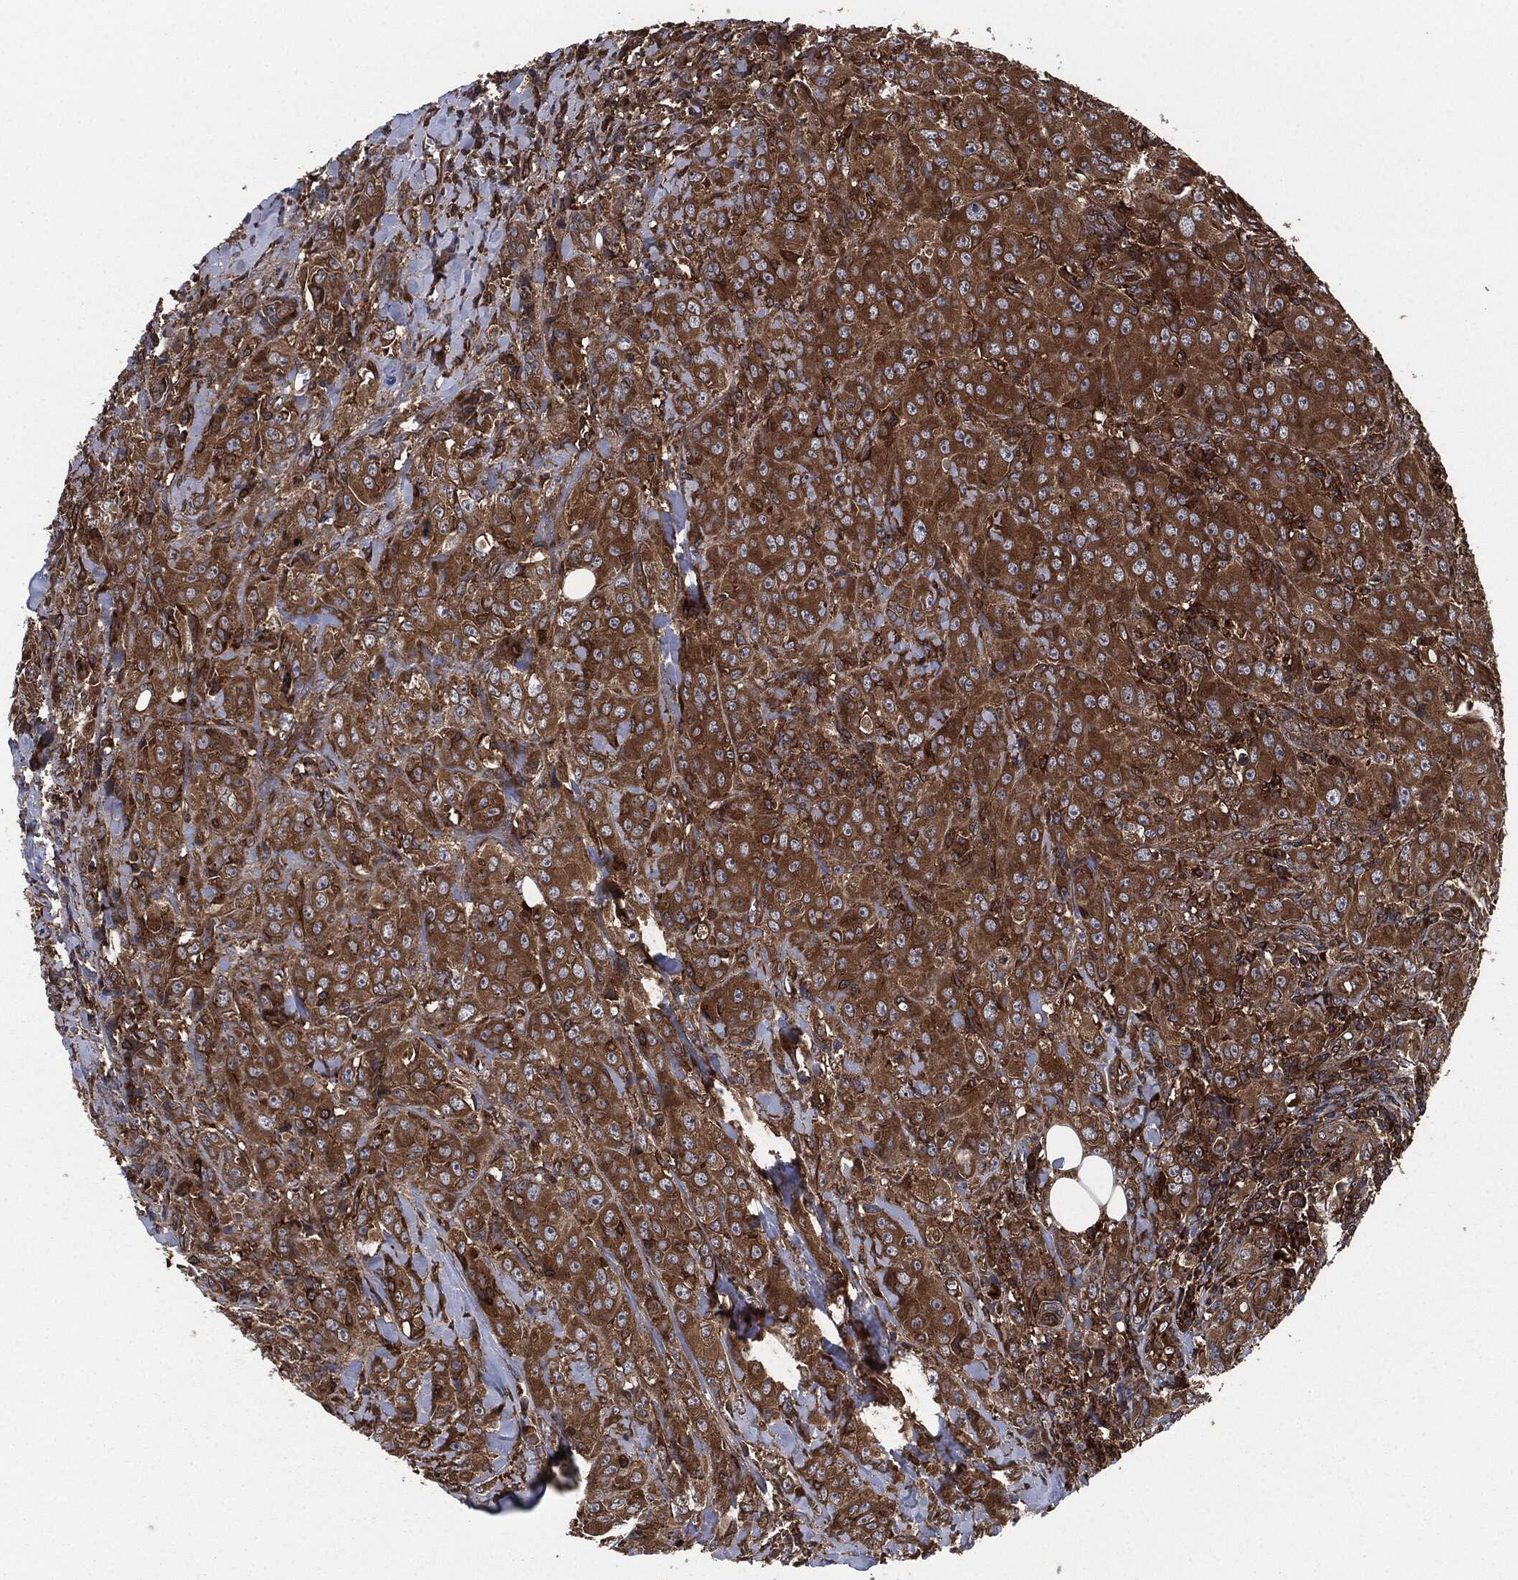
{"staining": {"intensity": "strong", "quantity": ">75%", "location": "cytoplasmic/membranous"}, "tissue": "breast cancer", "cell_type": "Tumor cells", "image_type": "cancer", "snomed": [{"axis": "morphology", "description": "Duct carcinoma"}, {"axis": "topography", "description": "Breast"}], "caption": "Breast cancer (invasive ductal carcinoma) stained for a protein (brown) shows strong cytoplasmic/membranous positive staining in approximately >75% of tumor cells.", "gene": "RAP1GDS1", "patient": {"sex": "female", "age": 43}}